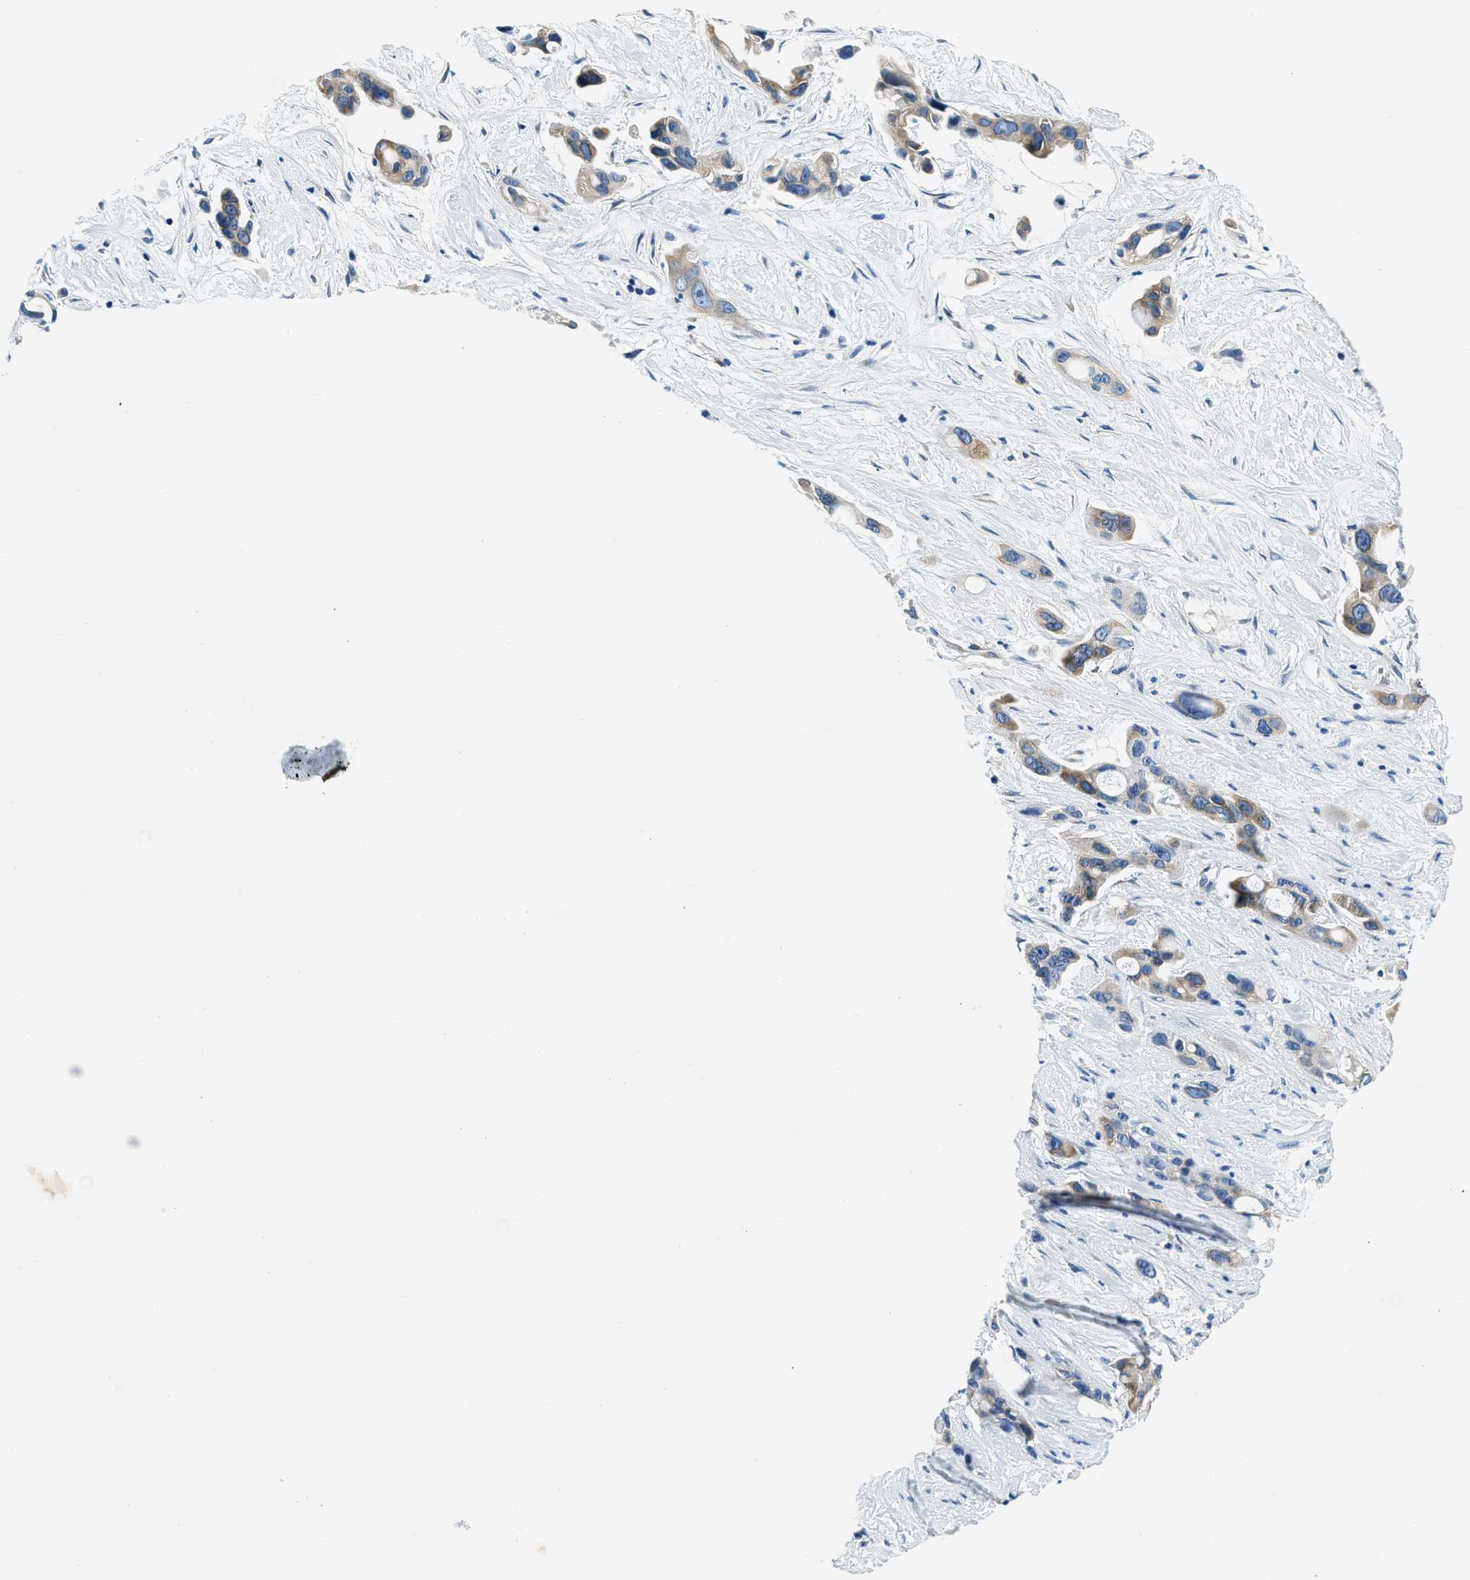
{"staining": {"intensity": "moderate", "quantity": ">75%", "location": "cytoplasmic/membranous"}, "tissue": "pancreatic cancer", "cell_type": "Tumor cells", "image_type": "cancer", "snomed": [{"axis": "morphology", "description": "Adenocarcinoma, NOS"}, {"axis": "topography", "description": "Pancreas"}], "caption": "Immunohistochemistry photomicrograph of neoplastic tissue: human pancreatic cancer (adenocarcinoma) stained using immunohistochemistry (IHC) shows medium levels of moderate protein expression localized specifically in the cytoplasmic/membranous of tumor cells, appearing as a cytoplasmic/membranous brown color.", "gene": "UBAC2", "patient": {"sex": "male", "age": 53}}